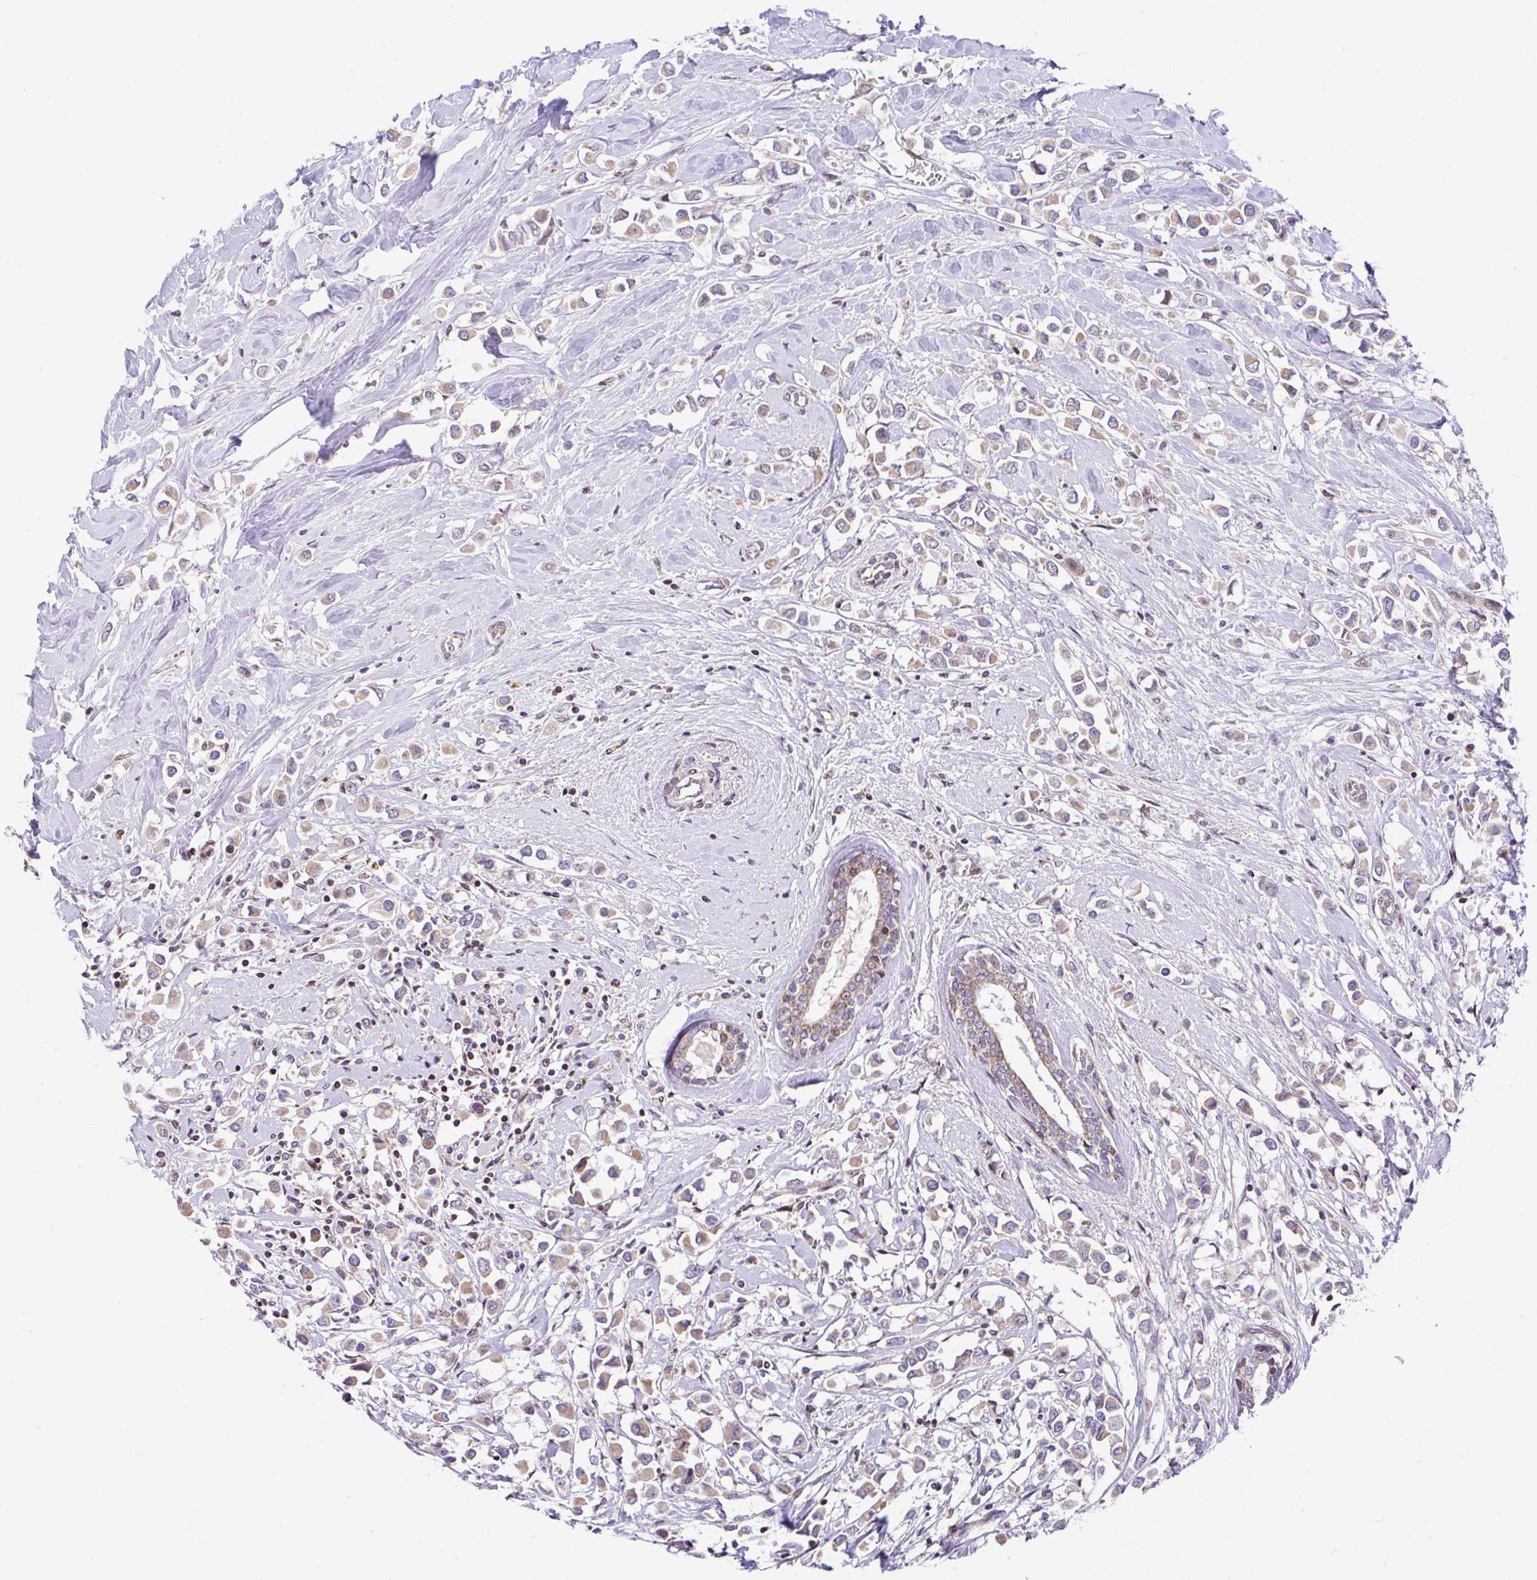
{"staining": {"intensity": "weak", "quantity": "25%-75%", "location": "cytoplasmic/membranous"}, "tissue": "breast cancer", "cell_type": "Tumor cells", "image_type": "cancer", "snomed": [{"axis": "morphology", "description": "Duct carcinoma"}, {"axis": "topography", "description": "Breast"}], "caption": "Protein staining of breast intraductal carcinoma tissue demonstrates weak cytoplasmic/membranous expression in about 25%-75% of tumor cells. Immunohistochemistry stains the protein of interest in brown and the nuclei are stained blue.", "gene": "FIGNL1", "patient": {"sex": "female", "age": 61}}